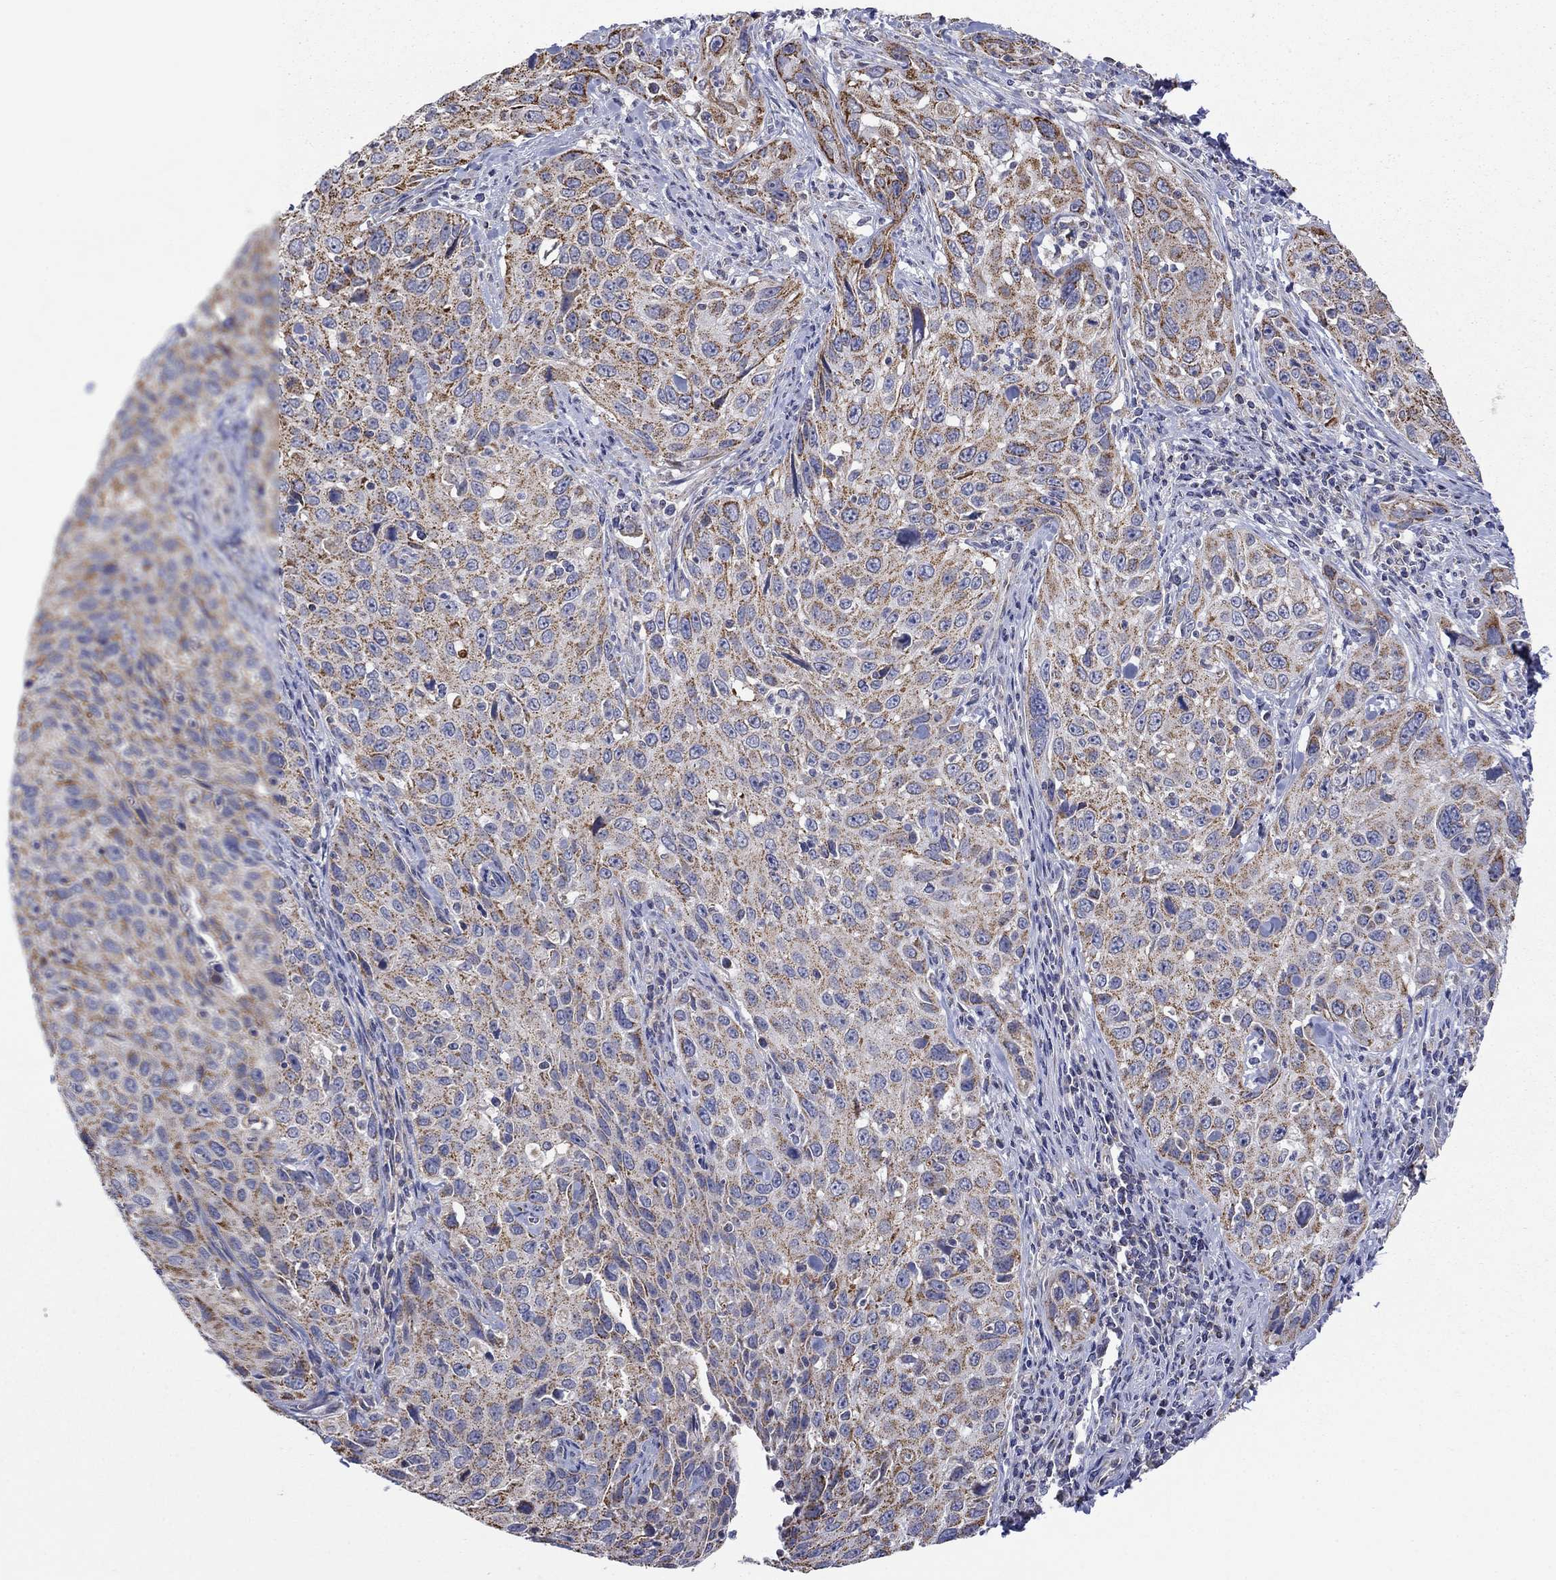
{"staining": {"intensity": "moderate", "quantity": ">75%", "location": "cytoplasmic/membranous"}, "tissue": "cervical cancer", "cell_type": "Tumor cells", "image_type": "cancer", "snomed": [{"axis": "morphology", "description": "Squamous cell carcinoma, NOS"}, {"axis": "topography", "description": "Cervix"}], "caption": "Immunohistochemistry image of neoplastic tissue: human cervical squamous cell carcinoma stained using immunohistochemistry (IHC) reveals medium levels of moderate protein expression localized specifically in the cytoplasmic/membranous of tumor cells, appearing as a cytoplasmic/membranous brown color.", "gene": "HPS5", "patient": {"sex": "female", "age": 26}}